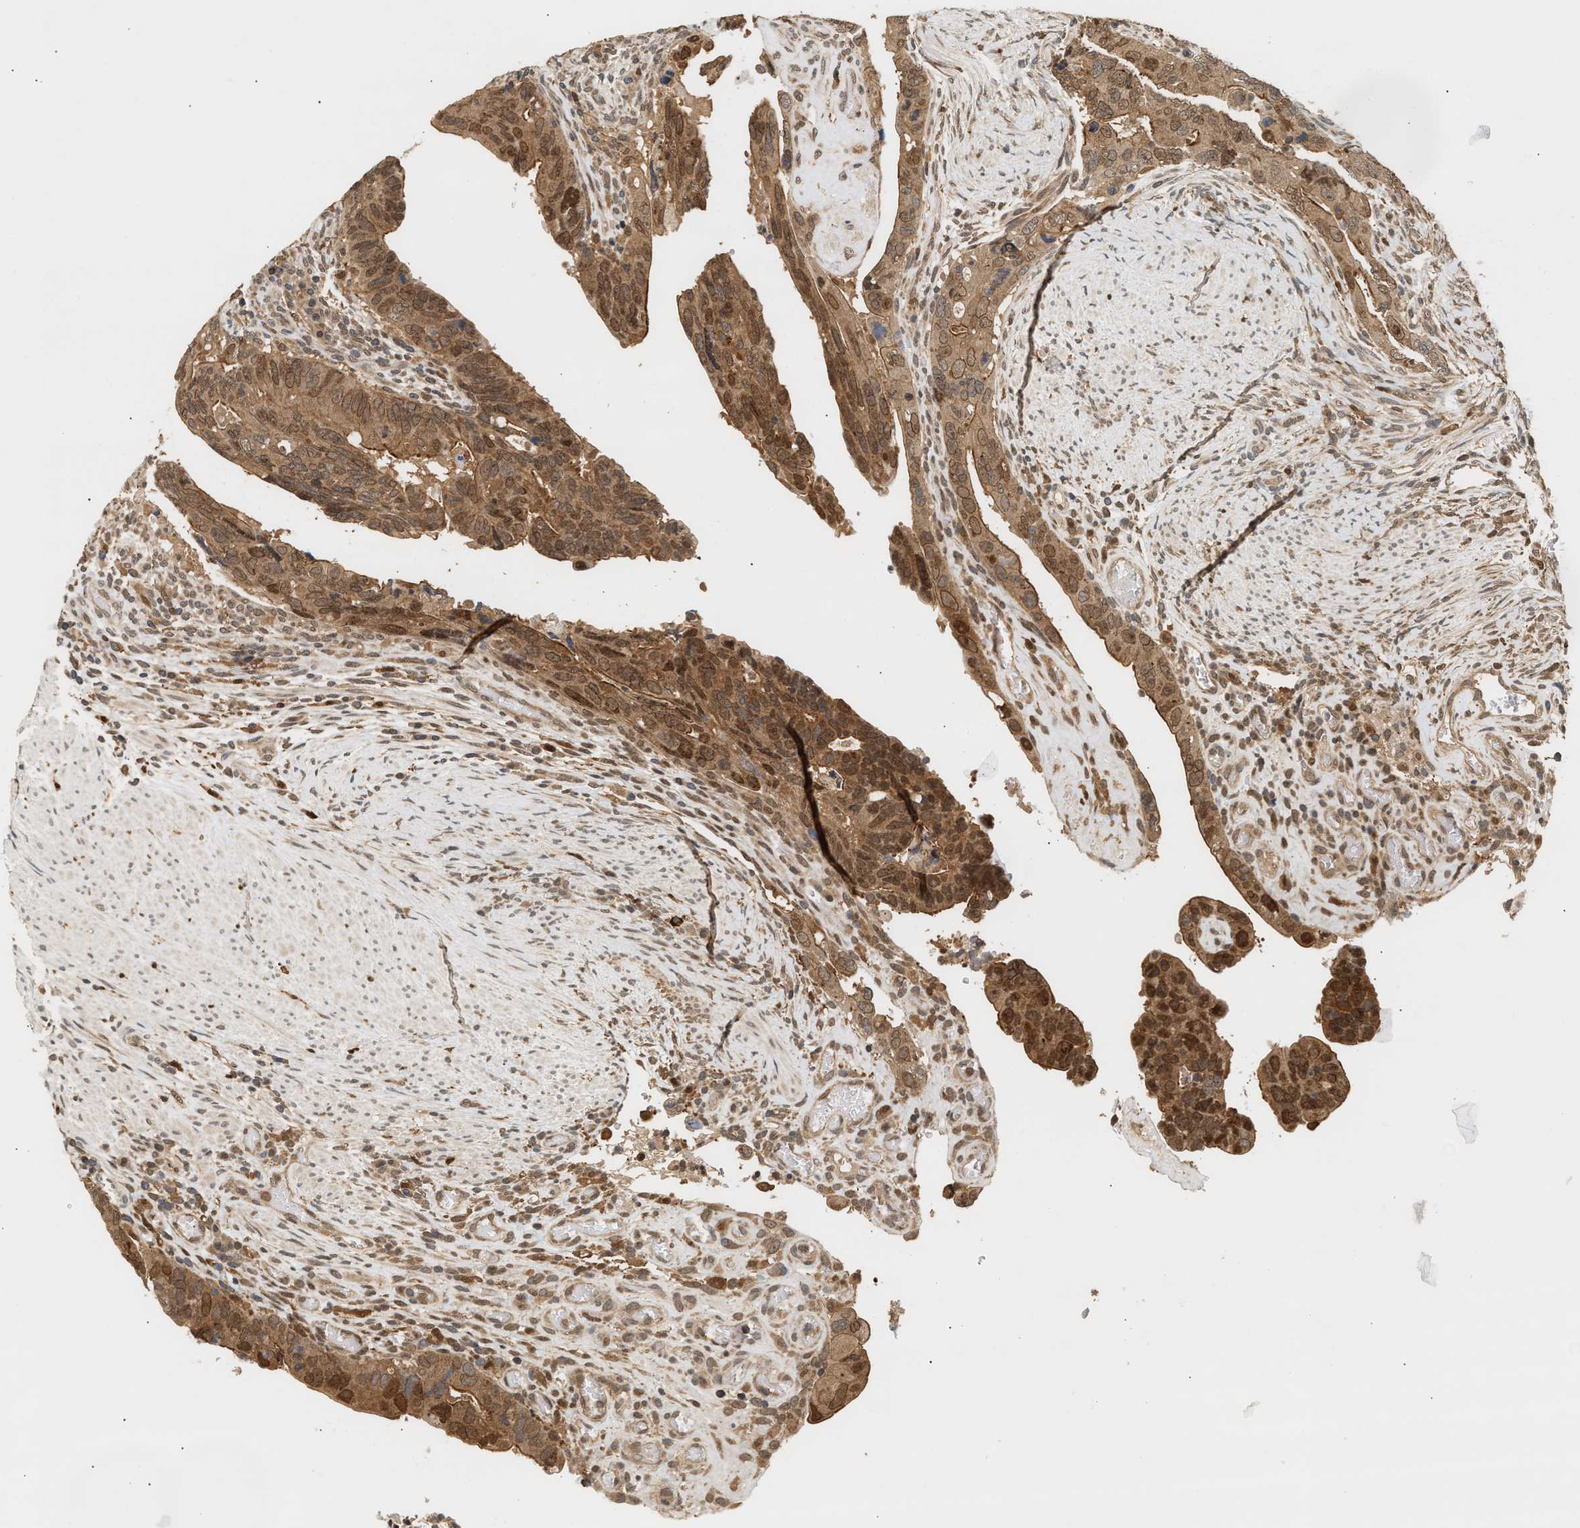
{"staining": {"intensity": "moderate", "quantity": ">75%", "location": "cytoplasmic/membranous,nuclear"}, "tissue": "colorectal cancer", "cell_type": "Tumor cells", "image_type": "cancer", "snomed": [{"axis": "morphology", "description": "Adenocarcinoma, NOS"}, {"axis": "topography", "description": "Rectum"}], "caption": "Immunohistochemistry micrograph of neoplastic tissue: human colorectal cancer stained using immunohistochemistry (IHC) displays medium levels of moderate protein expression localized specifically in the cytoplasmic/membranous and nuclear of tumor cells, appearing as a cytoplasmic/membranous and nuclear brown color.", "gene": "ABHD5", "patient": {"sex": "male", "age": 53}}